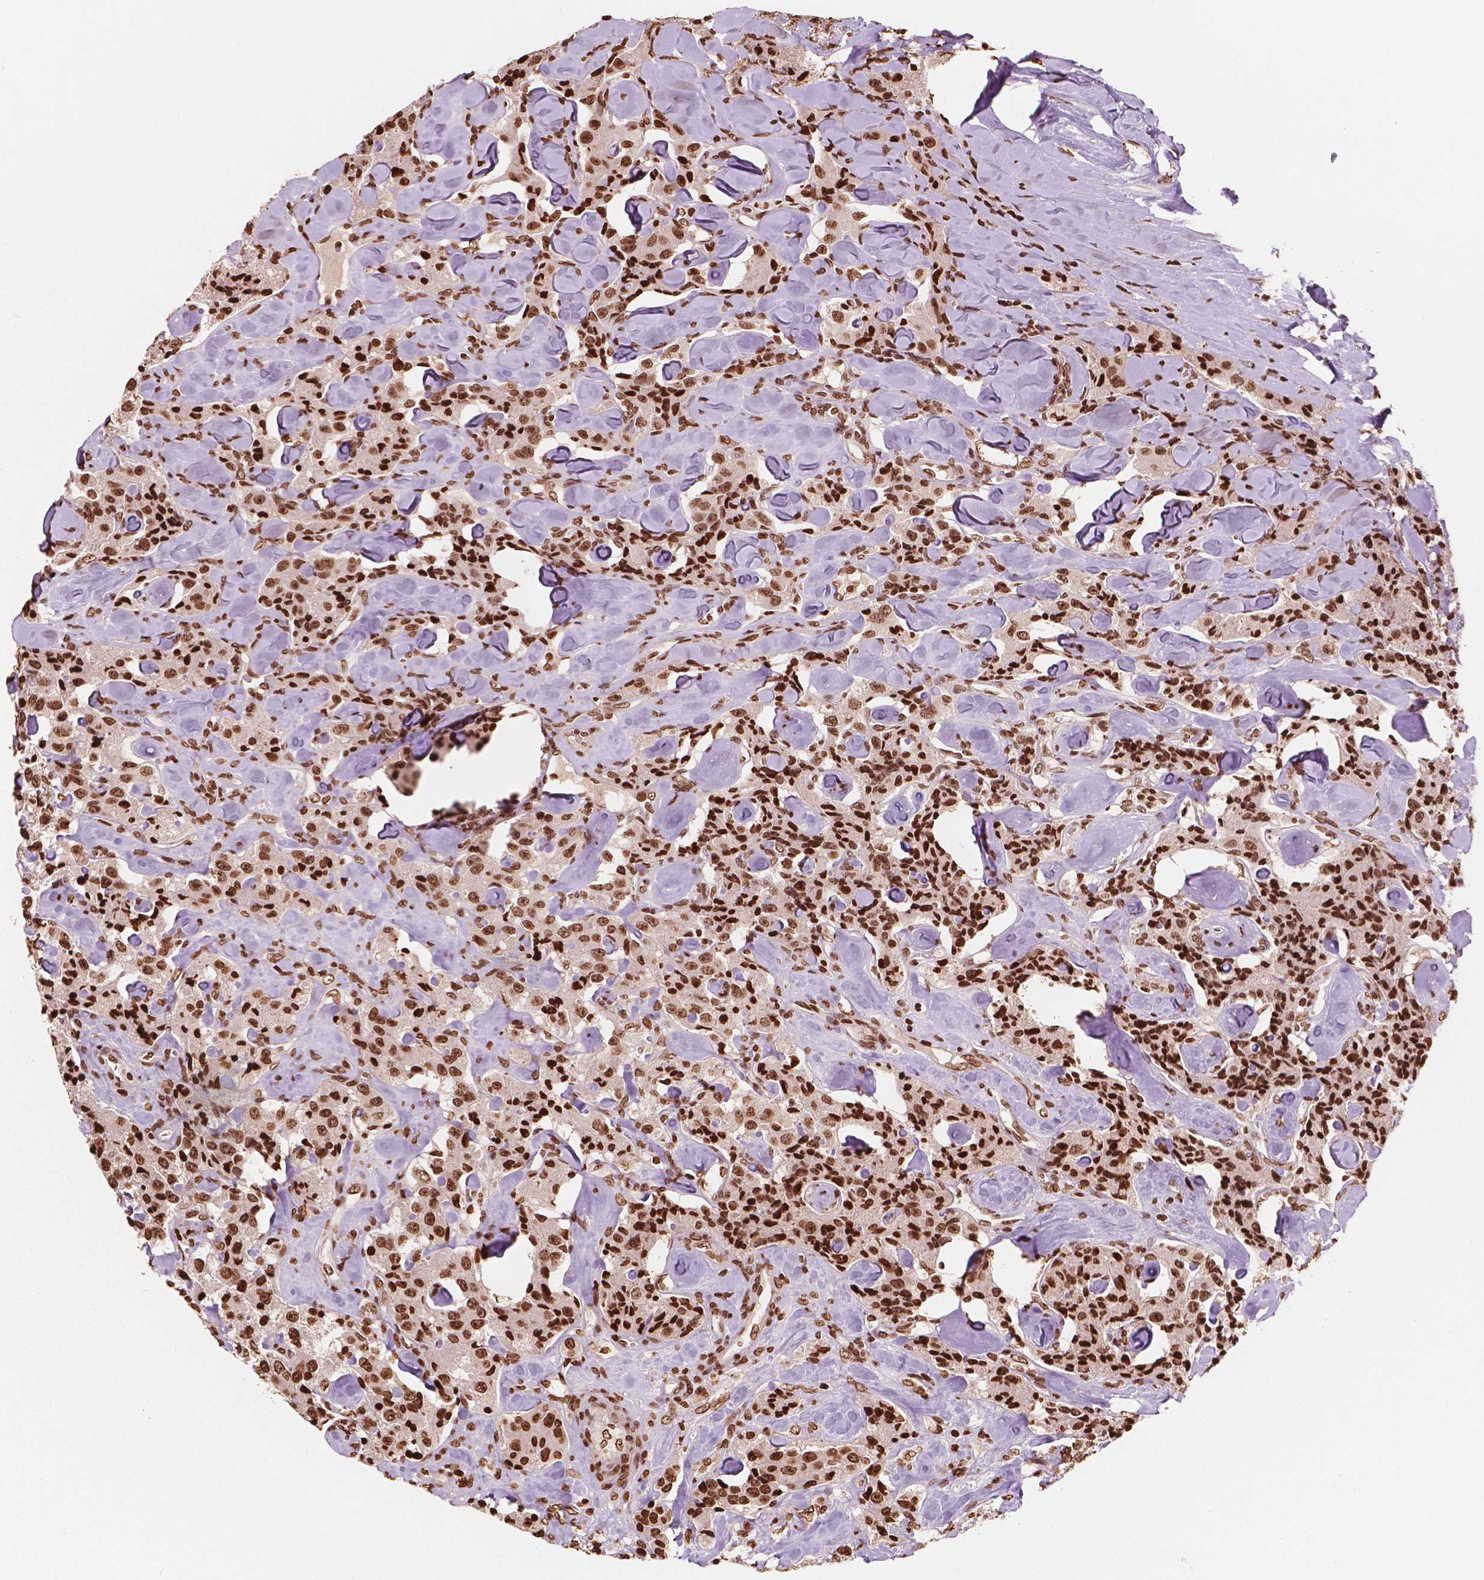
{"staining": {"intensity": "strong", "quantity": ">75%", "location": "nuclear"}, "tissue": "carcinoid", "cell_type": "Tumor cells", "image_type": "cancer", "snomed": [{"axis": "morphology", "description": "Carcinoid, malignant, NOS"}, {"axis": "topography", "description": "Pancreas"}], "caption": "Tumor cells display high levels of strong nuclear positivity in approximately >75% of cells in human carcinoid.", "gene": "H3C7", "patient": {"sex": "male", "age": 41}}